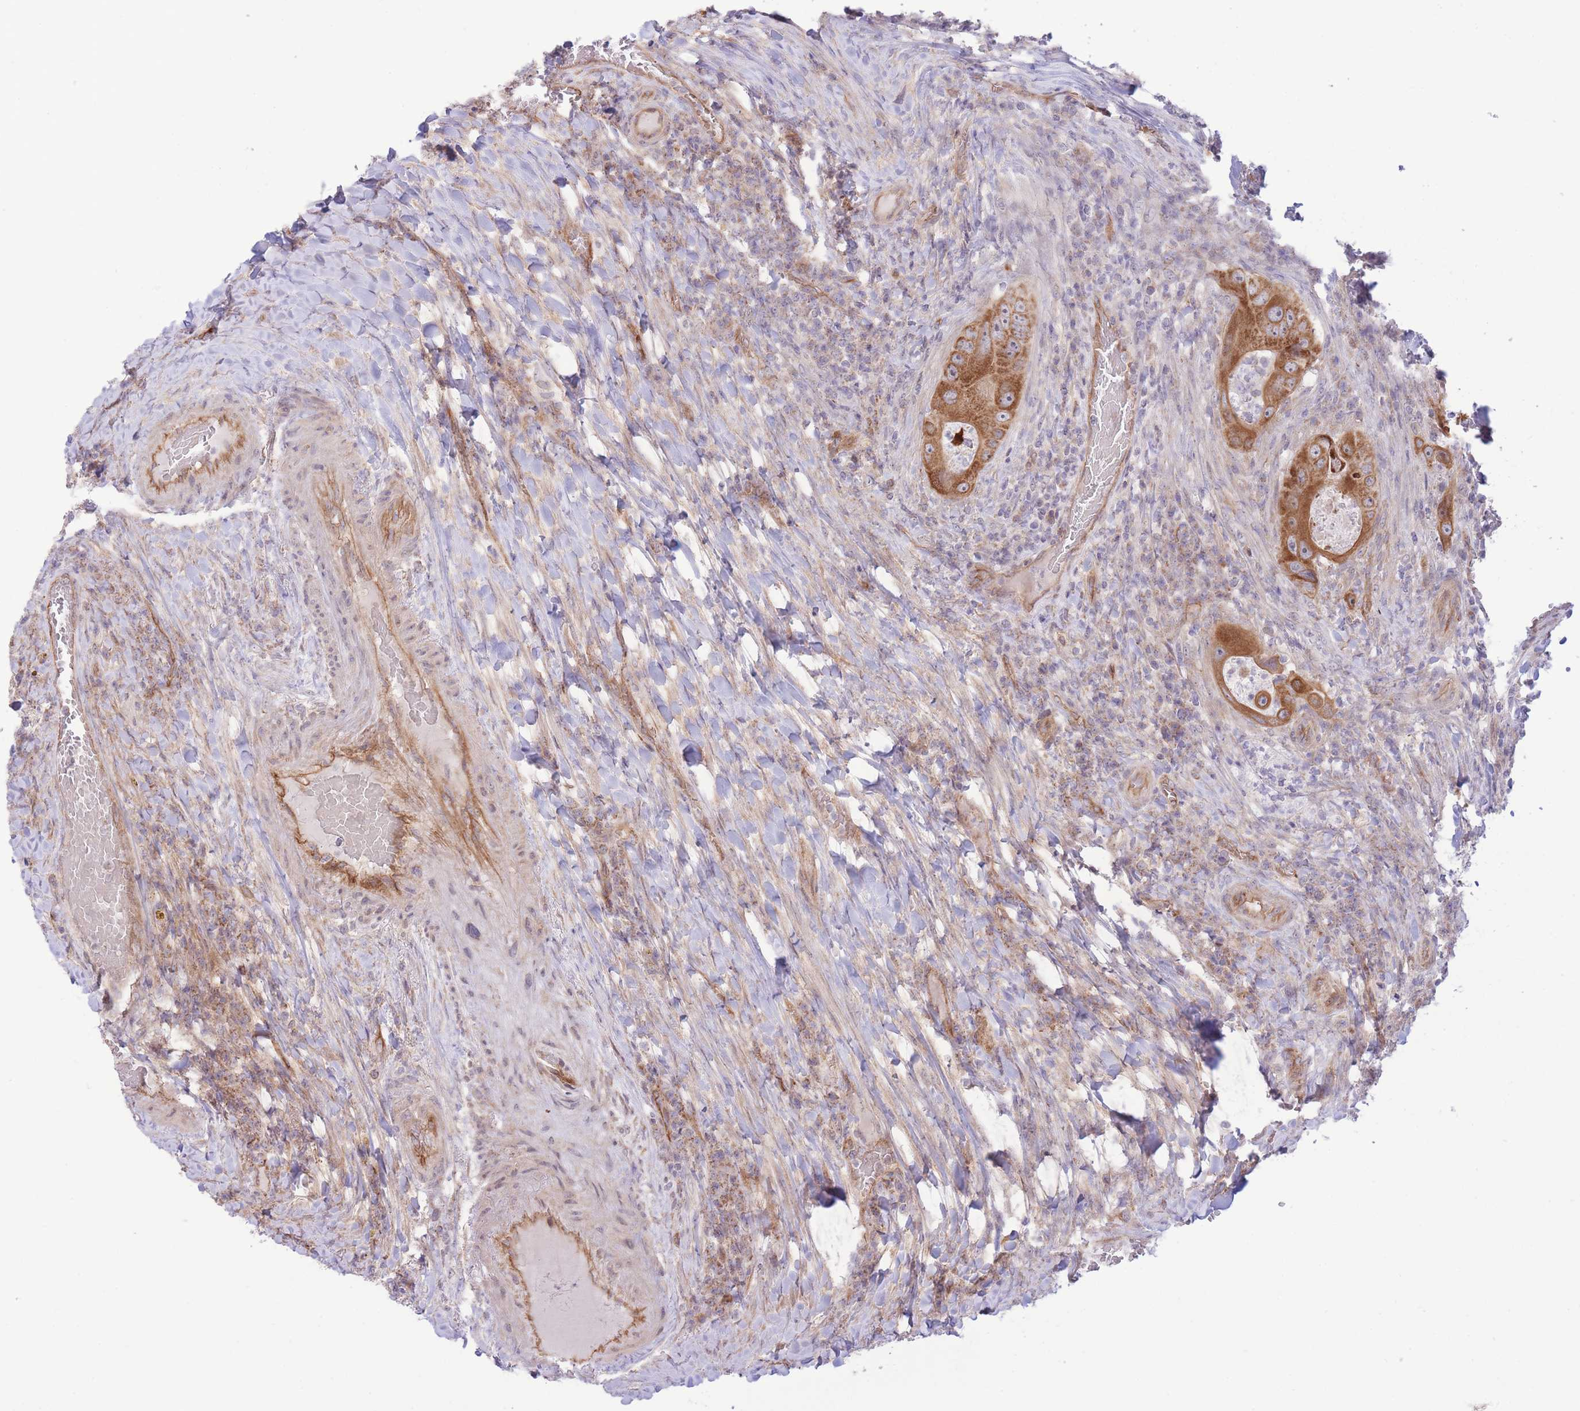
{"staining": {"intensity": "strong", "quantity": ">75%", "location": "cytoplasmic/membranous"}, "tissue": "colorectal cancer", "cell_type": "Tumor cells", "image_type": "cancer", "snomed": [{"axis": "morphology", "description": "Adenocarcinoma, NOS"}, {"axis": "topography", "description": "Colon"}], "caption": "A high-resolution photomicrograph shows immunohistochemistry staining of colorectal cancer (adenocarcinoma), which displays strong cytoplasmic/membranous staining in approximately >75% of tumor cells. Using DAB (brown) and hematoxylin (blue) stains, captured at high magnification using brightfield microscopy.", "gene": "MRPS31", "patient": {"sex": "female", "age": 86}}